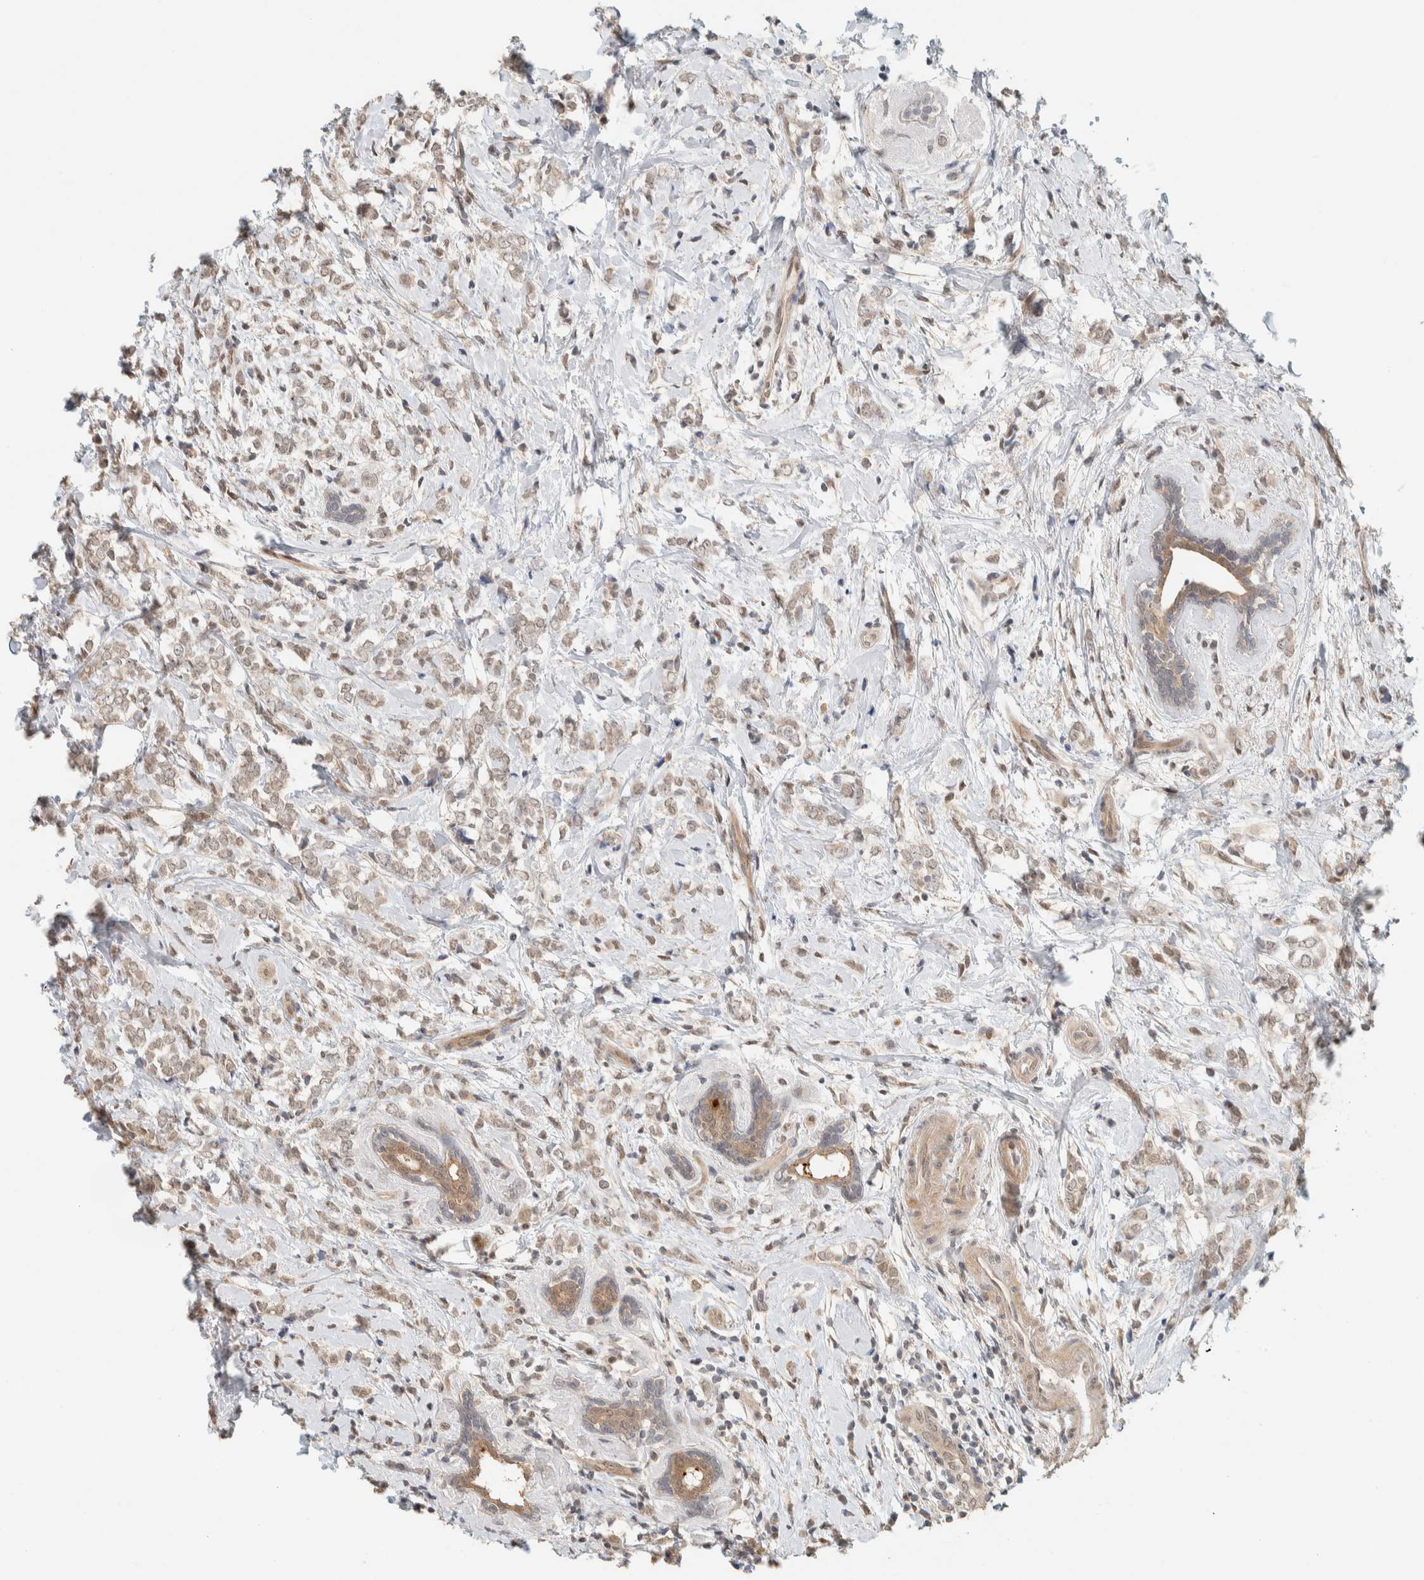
{"staining": {"intensity": "weak", "quantity": ">75%", "location": "cytoplasmic/membranous,nuclear"}, "tissue": "breast cancer", "cell_type": "Tumor cells", "image_type": "cancer", "snomed": [{"axis": "morphology", "description": "Normal tissue, NOS"}, {"axis": "morphology", "description": "Lobular carcinoma"}, {"axis": "topography", "description": "Breast"}], "caption": "Approximately >75% of tumor cells in breast lobular carcinoma display weak cytoplasmic/membranous and nuclear protein positivity as visualized by brown immunohistochemical staining.", "gene": "ZBTB2", "patient": {"sex": "female", "age": 47}}